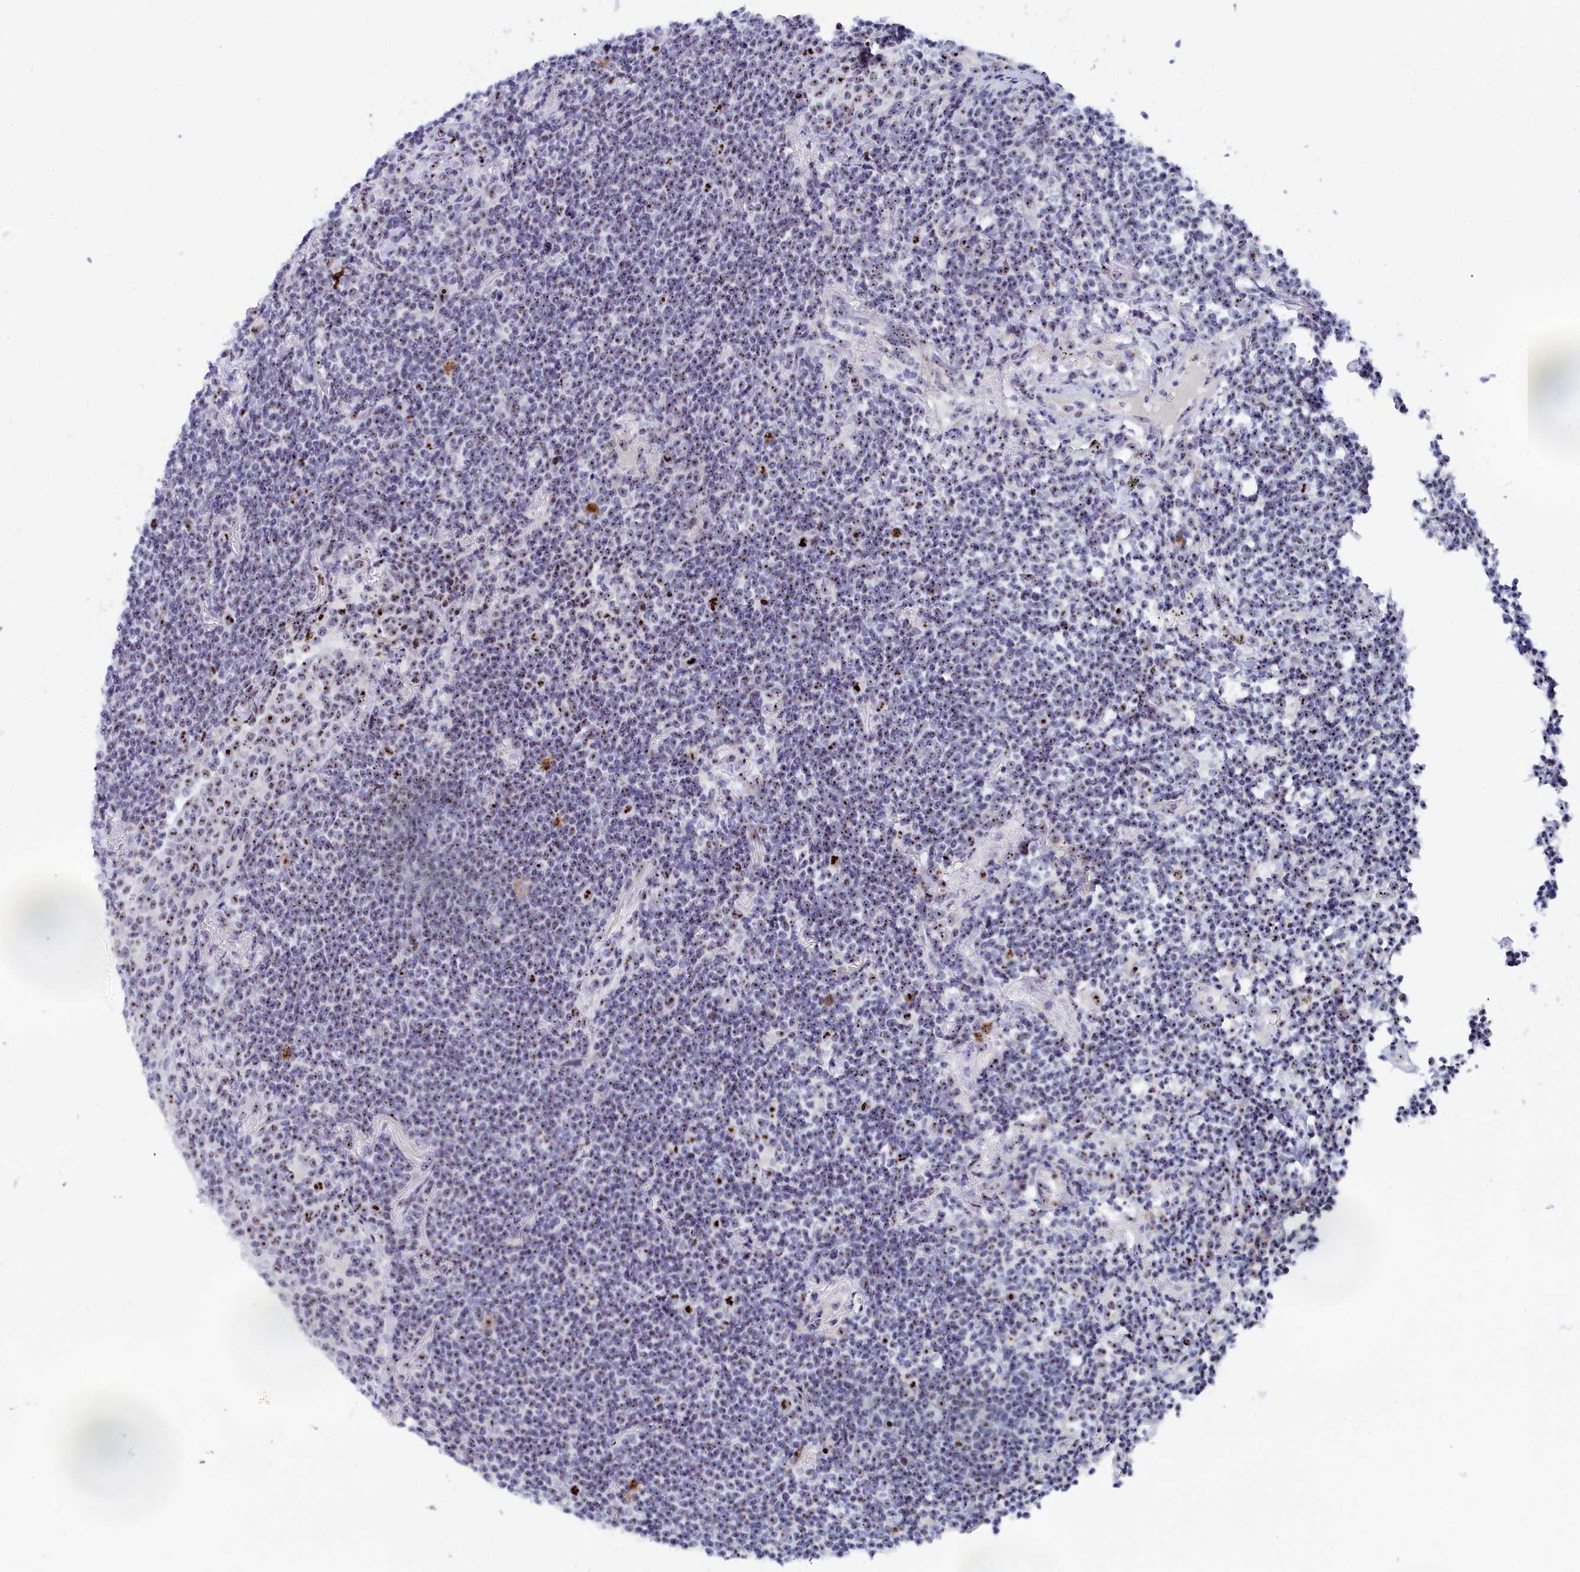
{"staining": {"intensity": "moderate", "quantity": "25%-75%", "location": "nuclear"}, "tissue": "lymphoma", "cell_type": "Tumor cells", "image_type": "cancer", "snomed": [{"axis": "morphology", "description": "Malignant lymphoma, non-Hodgkin's type, Low grade"}, {"axis": "topography", "description": "Lung"}], "caption": "Tumor cells show moderate nuclear positivity in about 25%-75% of cells in lymphoma.", "gene": "RSL1D1", "patient": {"sex": "female", "age": 71}}